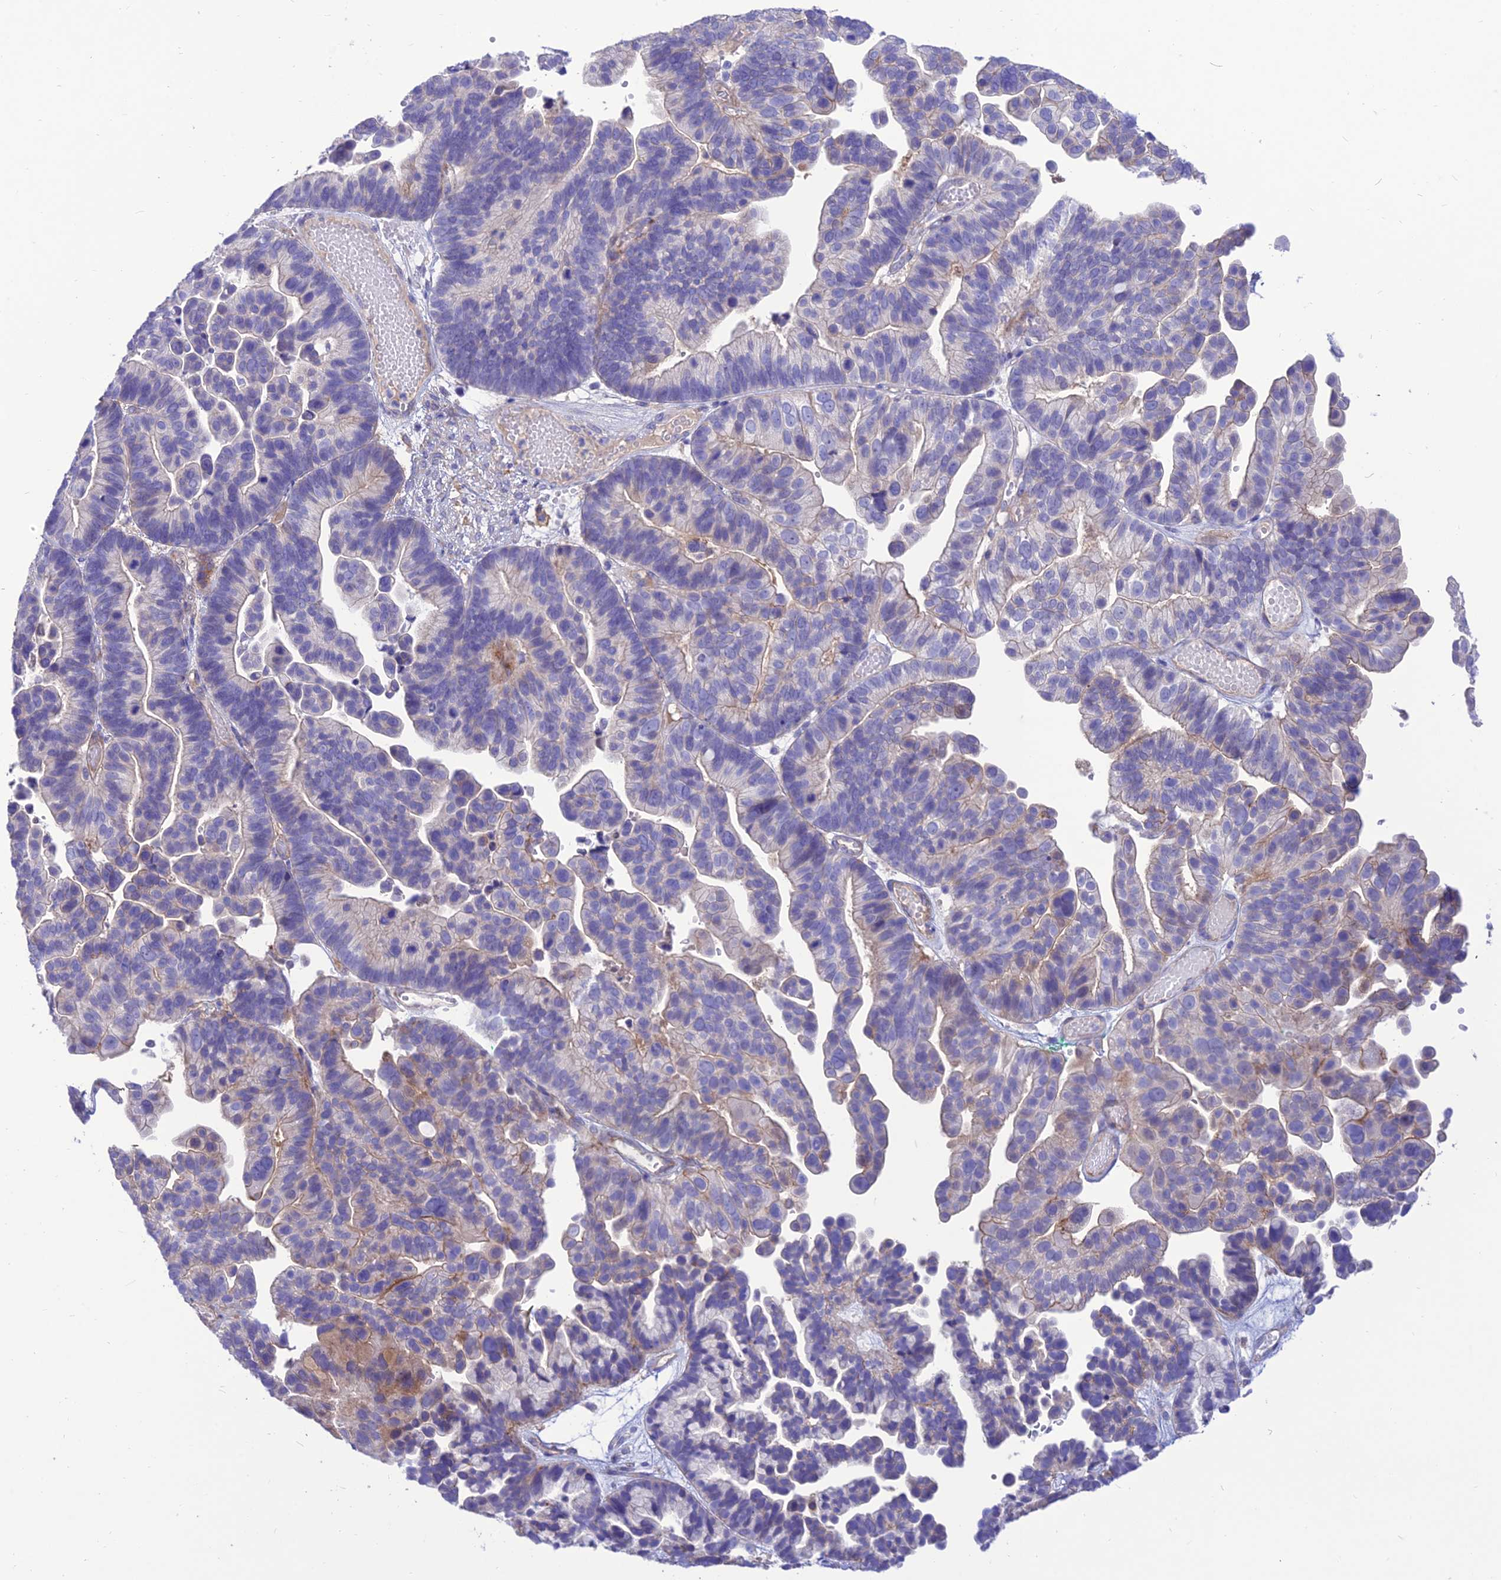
{"staining": {"intensity": "moderate", "quantity": "<25%", "location": "cytoplasmic/membranous"}, "tissue": "ovarian cancer", "cell_type": "Tumor cells", "image_type": "cancer", "snomed": [{"axis": "morphology", "description": "Cystadenocarcinoma, serous, NOS"}, {"axis": "topography", "description": "Ovary"}], "caption": "A micrograph of human ovarian cancer stained for a protein displays moderate cytoplasmic/membranous brown staining in tumor cells.", "gene": "TEKT3", "patient": {"sex": "female", "age": 56}}